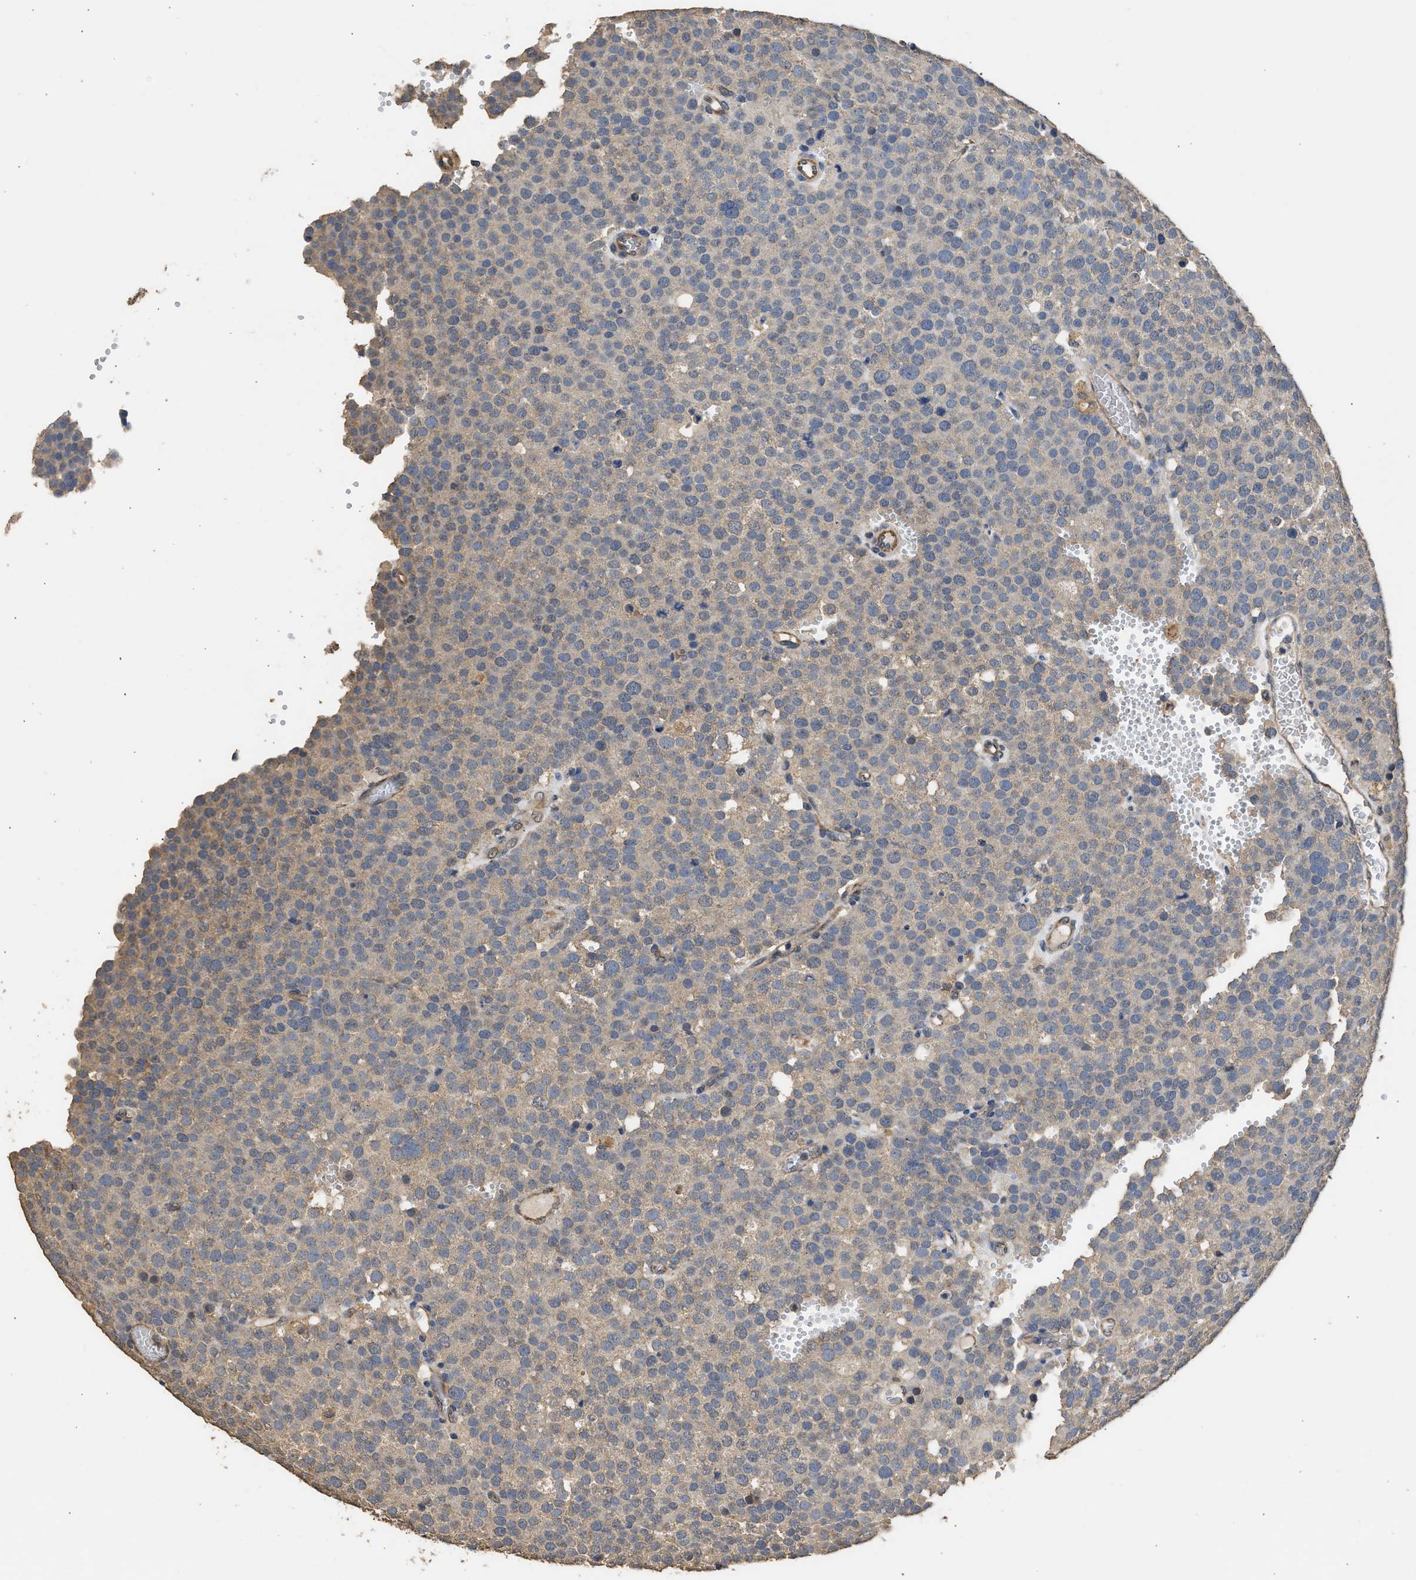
{"staining": {"intensity": "weak", "quantity": "25%-75%", "location": "cytoplasmic/membranous"}, "tissue": "testis cancer", "cell_type": "Tumor cells", "image_type": "cancer", "snomed": [{"axis": "morphology", "description": "Normal tissue, NOS"}, {"axis": "morphology", "description": "Seminoma, NOS"}, {"axis": "topography", "description": "Testis"}], "caption": "A brown stain highlights weak cytoplasmic/membranous staining of a protein in testis seminoma tumor cells. (Stains: DAB (3,3'-diaminobenzidine) in brown, nuclei in blue, Microscopy: brightfield microscopy at high magnification).", "gene": "SPINT2", "patient": {"sex": "male", "age": 71}}